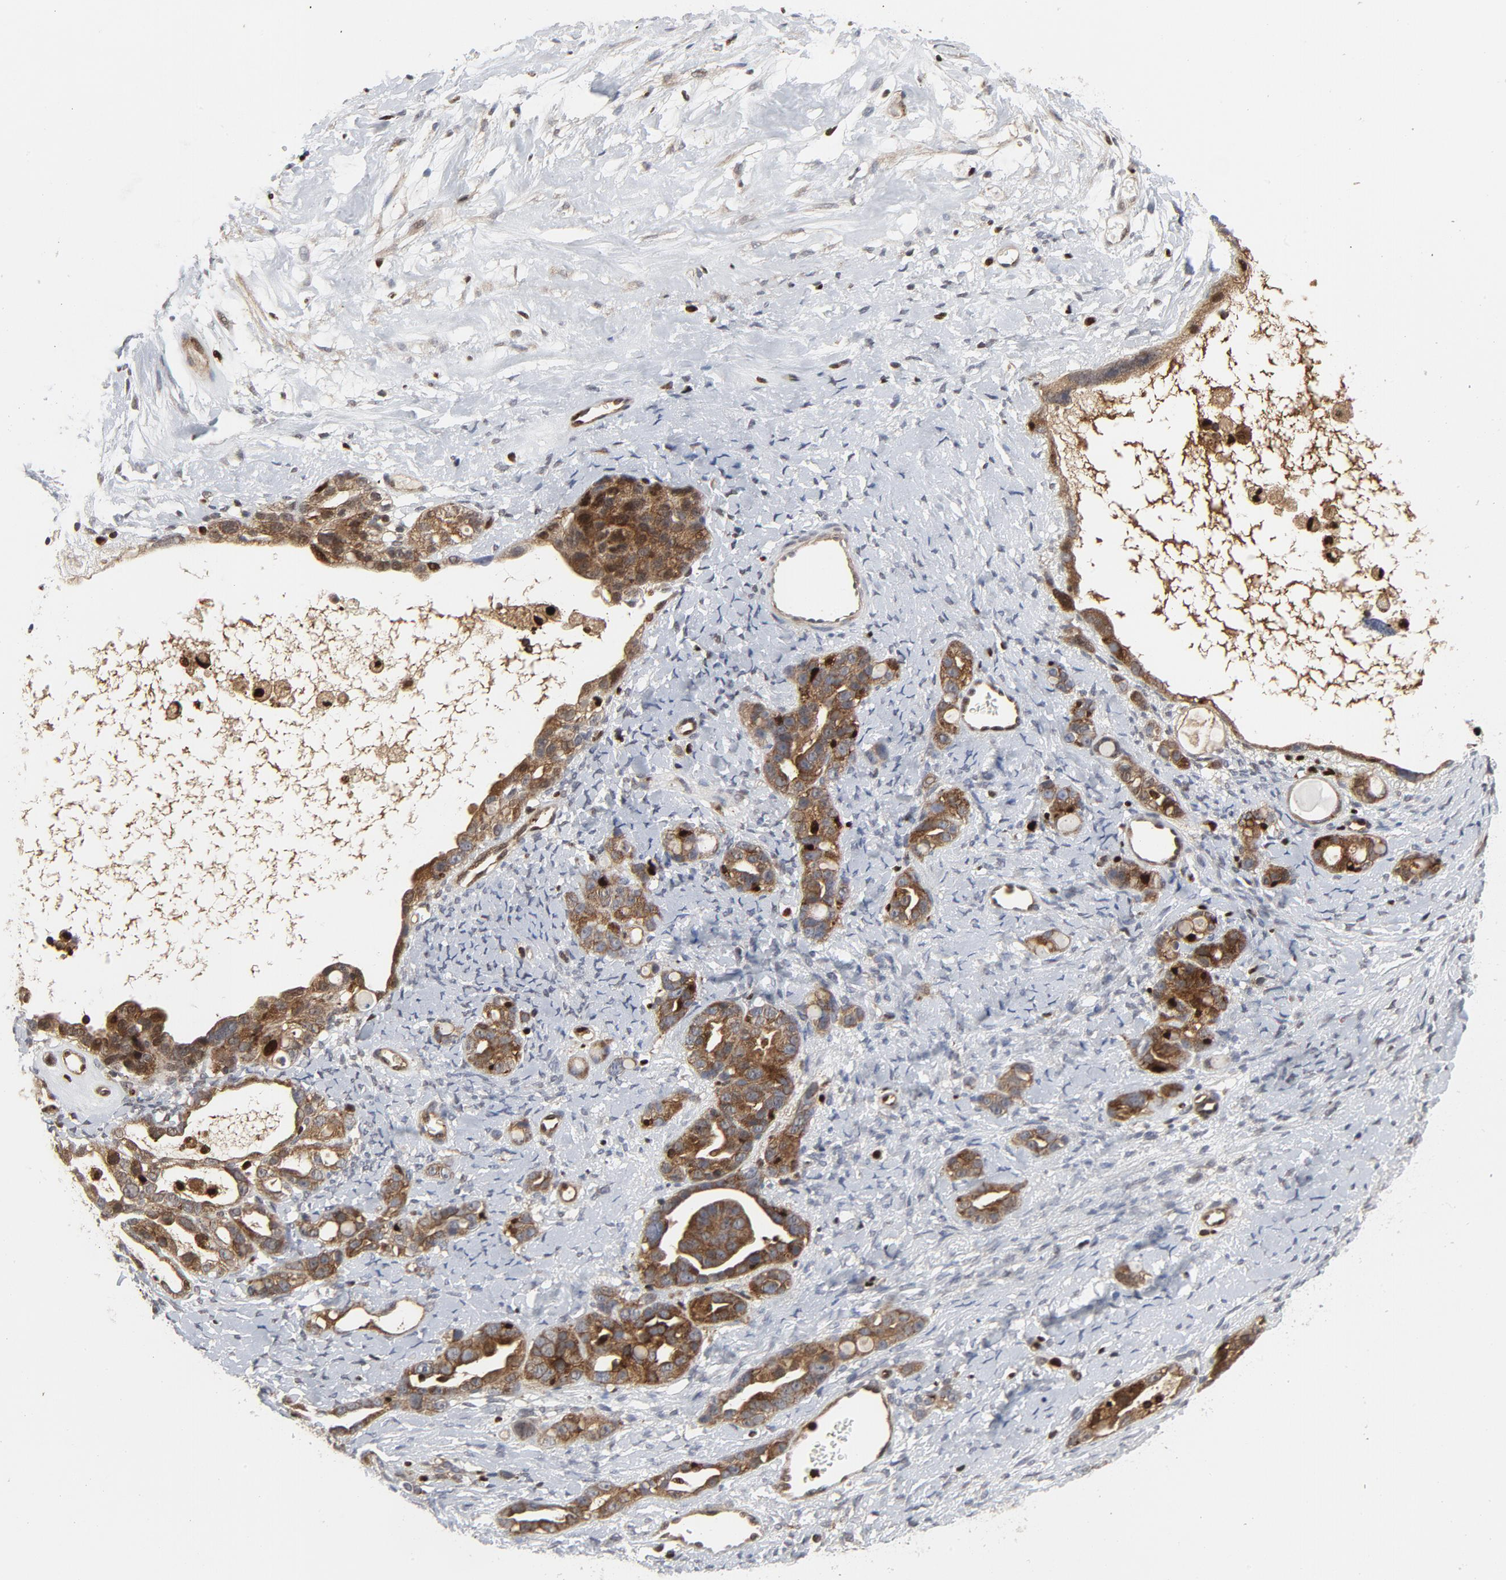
{"staining": {"intensity": "moderate", "quantity": ">75%", "location": "cytoplasmic/membranous"}, "tissue": "ovarian cancer", "cell_type": "Tumor cells", "image_type": "cancer", "snomed": [{"axis": "morphology", "description": "Cystadenocarcinoma, serous, NOS"}, {"axis": "topography", "description": "Ovary"}], "caption": "Immunohistochemistry staining of ovarian serous cystadenocarcinoma, which reveals medium levels of moderate cytoplasmic/membranous expression in approximately >75% of tumor cells indicating moderate cytoplasmic/membranous protein staining. The staining was performed using DAB (brown) for protein detection and nuclei were counterstained in hematoxylin (blue).", "gene": "YES1", "patient": {"sex": "female", "age": 66}}